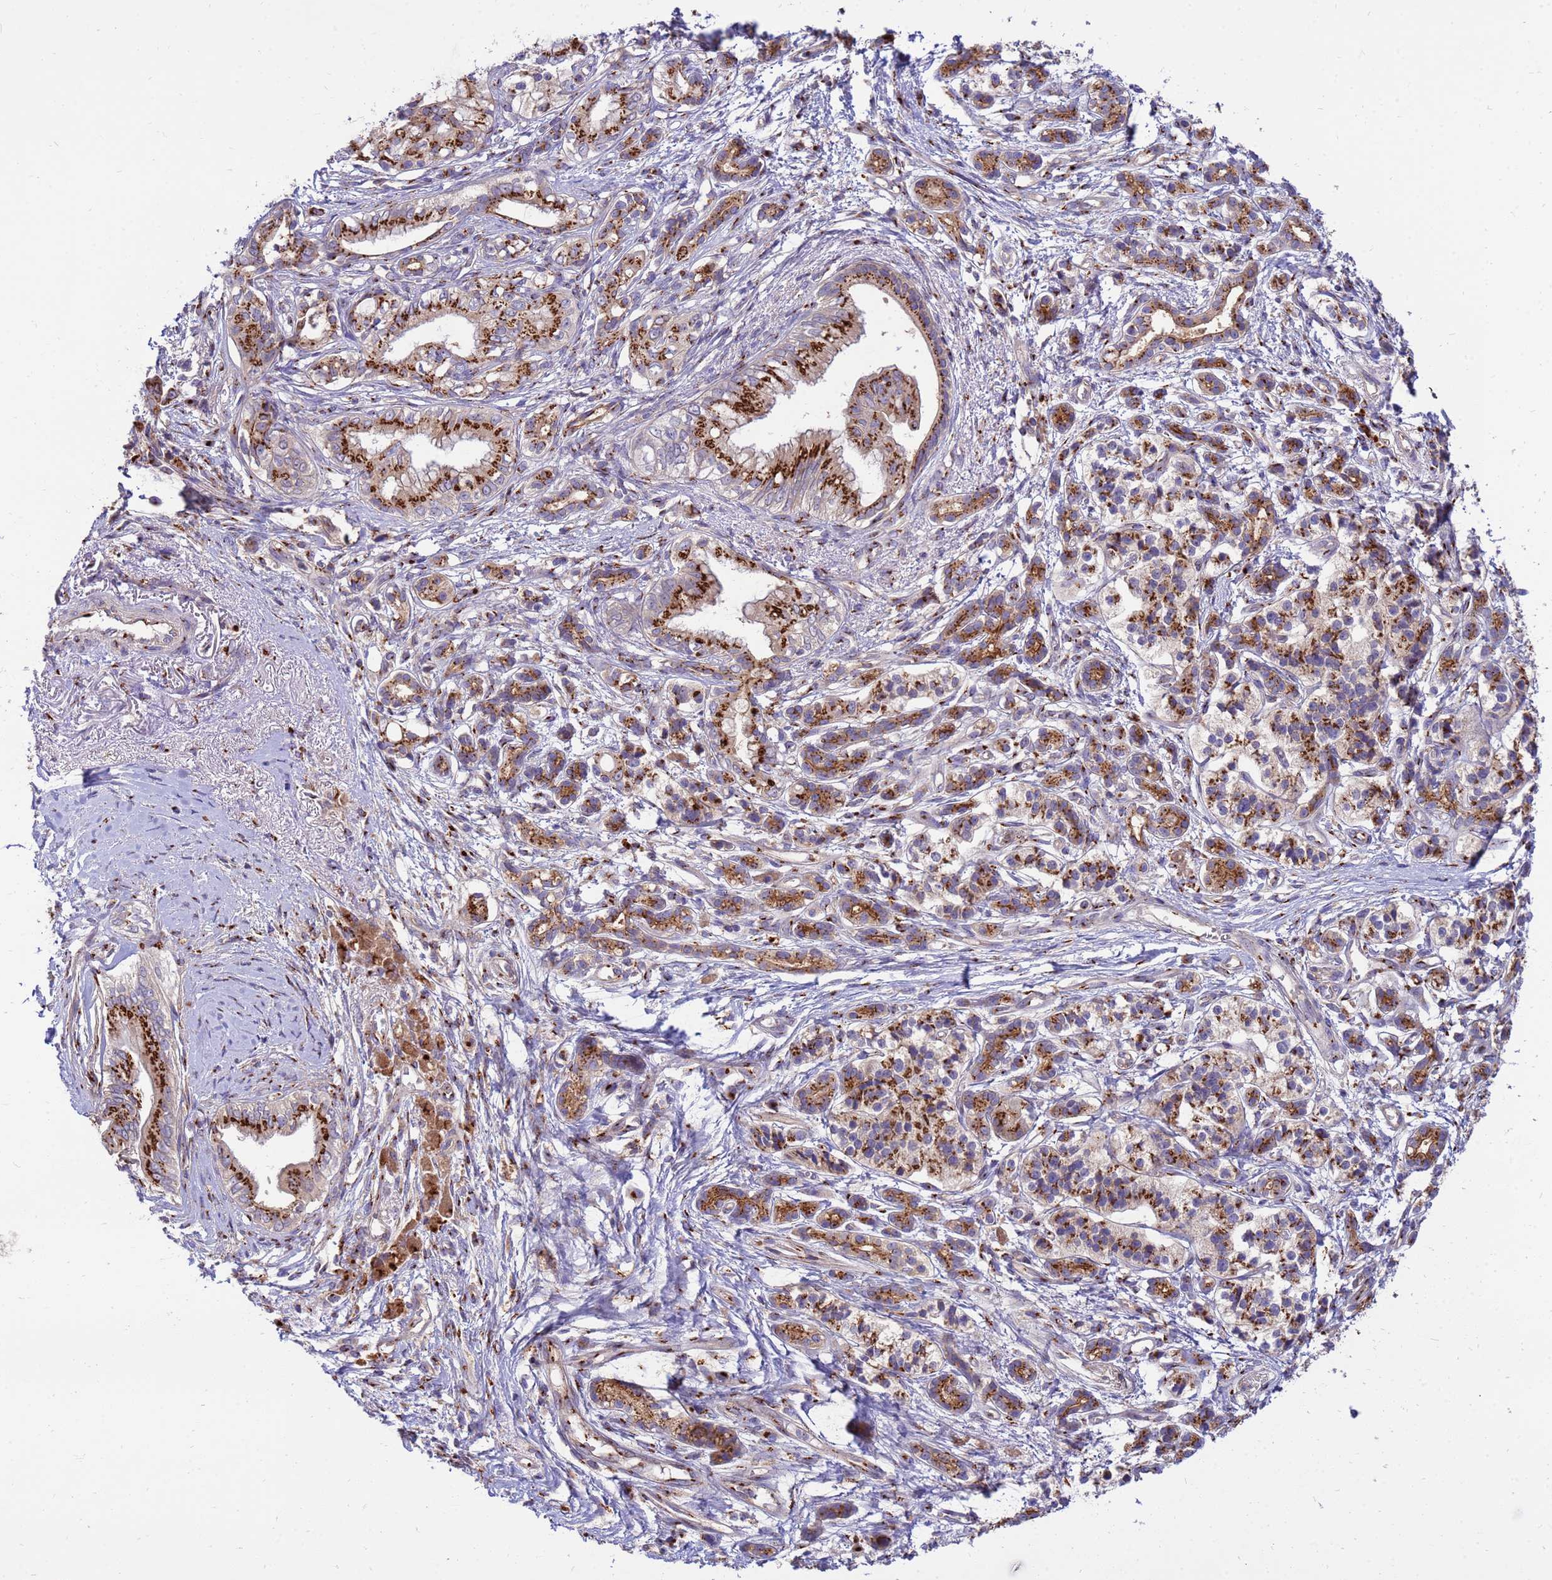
{"staining": {"intensity": "strong", "quantity": ">75%", "location": "cytoplasmic/membranous"}, "tissue": "pancreatic cancer", "cell_type": "Tumor cells", "image_type": "cancer", "snomed": [{"axis": "morphology", "description": "Adenocarcinoma, NOS"}, {"axis": "topography", "description": "Pancreas"}], "caption": "IHC (DAB (3,3'-diaminobenzidine)) staining of adenocarcinoma (pancreatic) exhibits strong cytoplasmic/membranous protein positivity in about >75% of tumor cells.", "gene": "HPS3", "patient": {"sex": "male", "age": 71}}